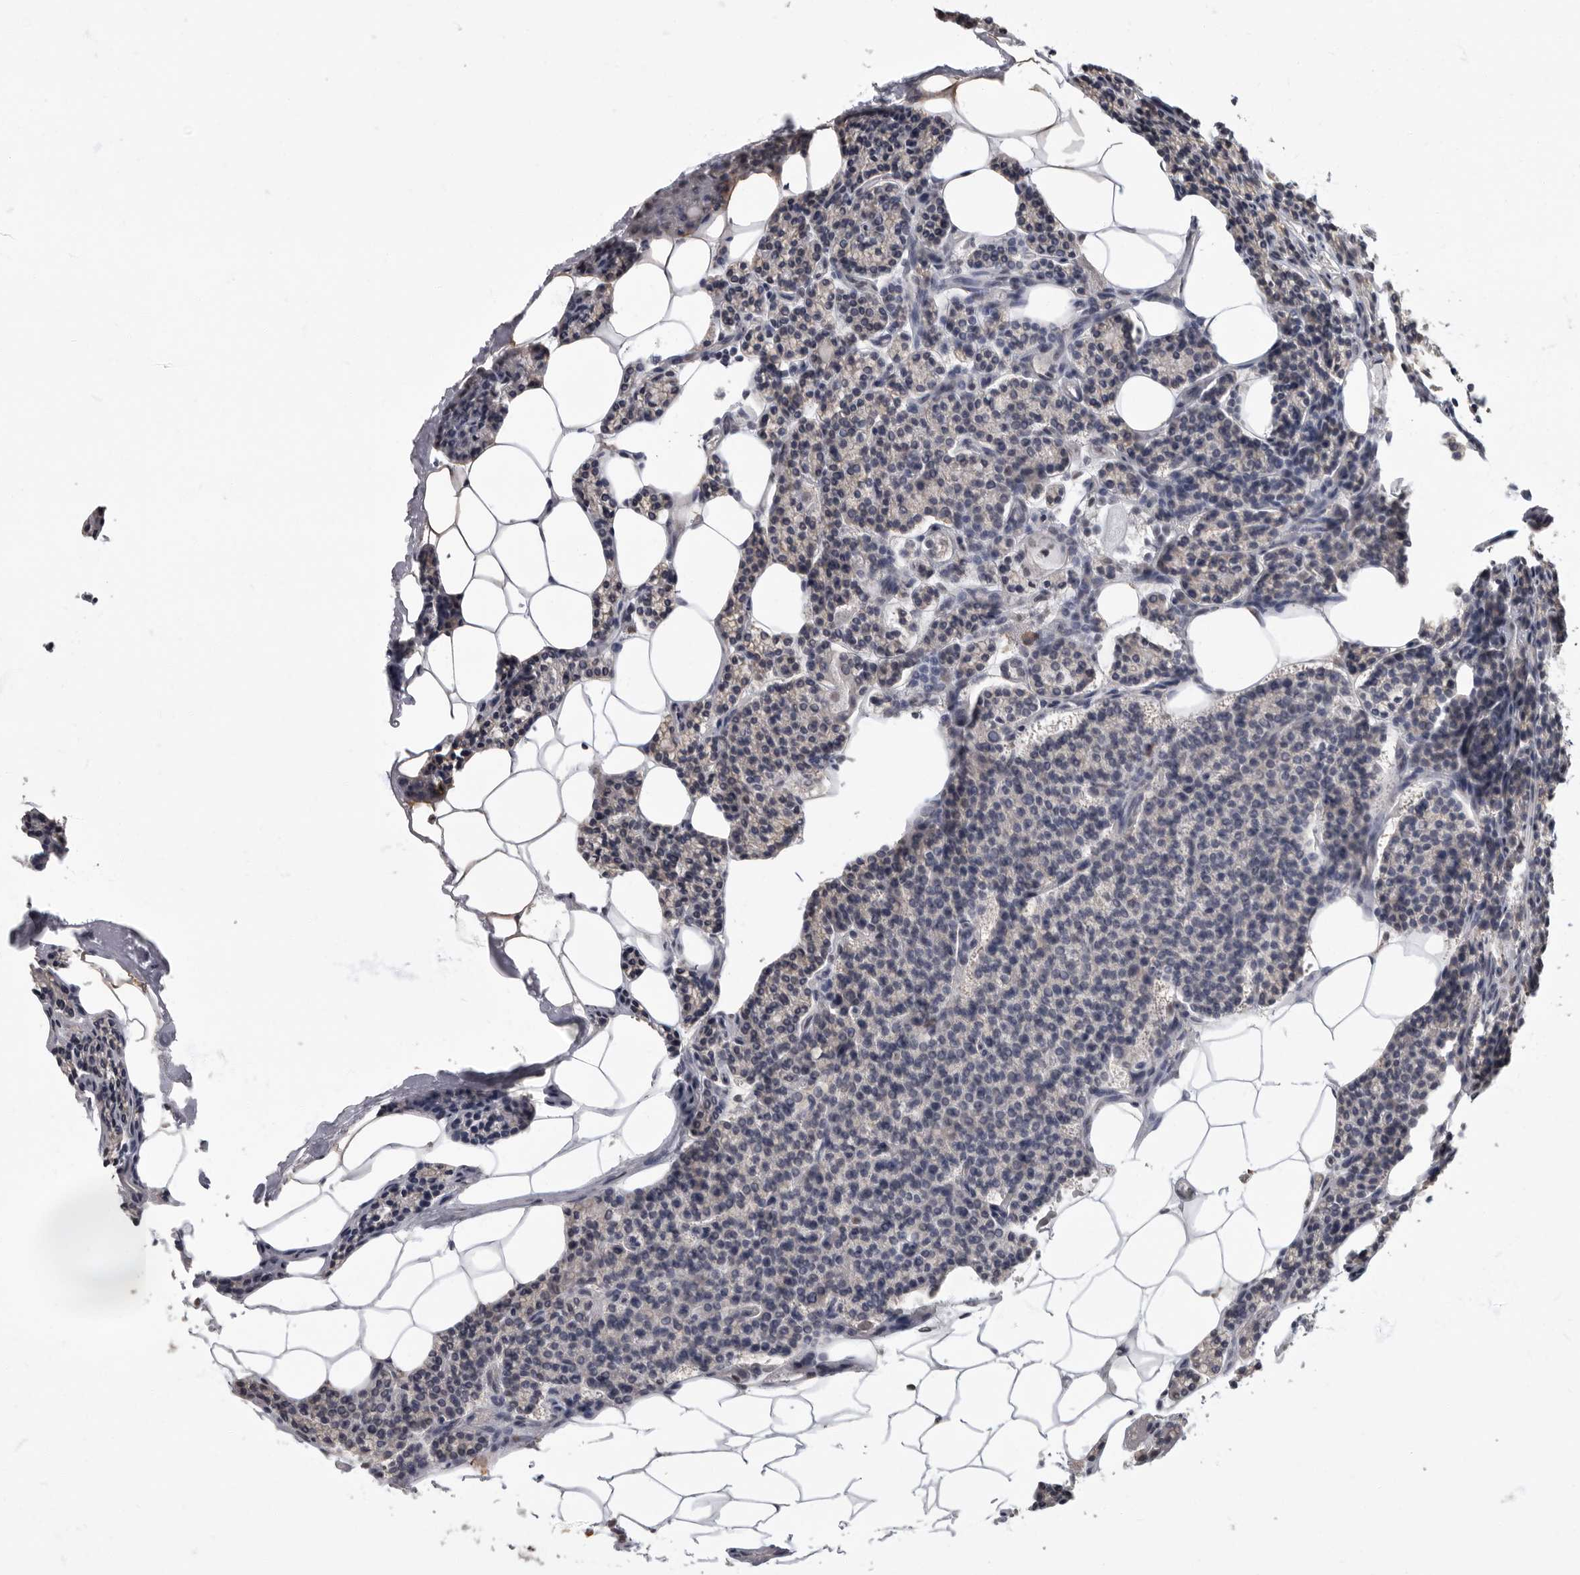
{"staining": {"intensity": "weak", "quantity": "<25%", "location": "cytoplasmic/membranous"}, "tissue": "parathyroid gland", "cell_type": "Glandular cells", "image_type": "normal", "snomed": [{"axis": "morphology", "description": "Normal tissue, NOS"}, {"axis": "topography", "description": "Parathyroid gland"}], "caption": "Glandular cells are negative for protein expression in unremarkable human parathyroid gland. Brightfield microscopy of IHC stained with DAB (brown) and hematoxylin (blue), captured at high magnification.", "gene": "ARHGEF10", "patient": {"sex": "male", "age": 83}}